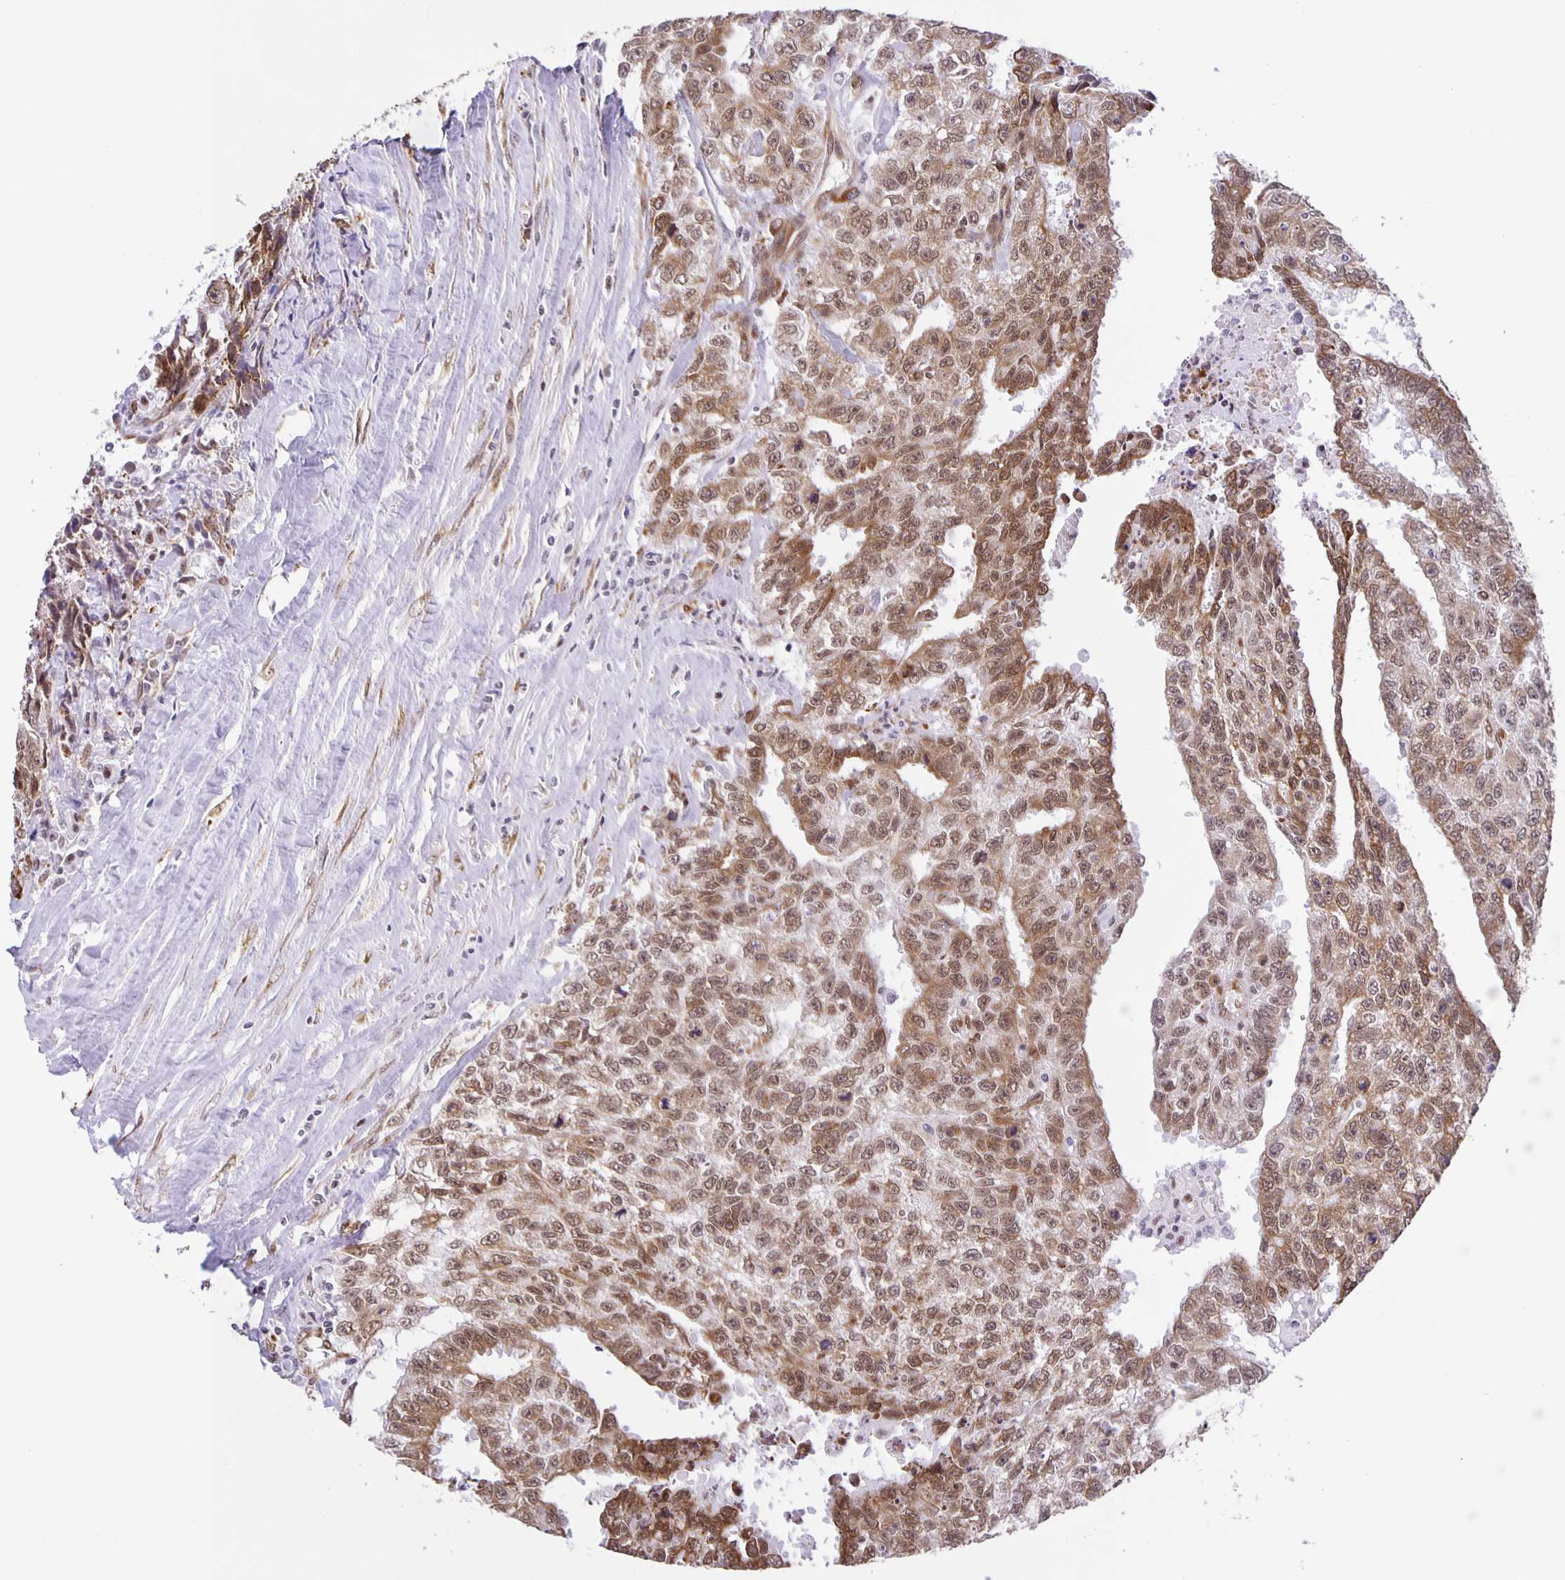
{"staining": {"intensity": "moderate", "quantity": ">75%", "location": "nuclear"}, "tissue": "testis cancer", "cell_type": "Tumor cells", "image_type": "cancer", "snomed": [{"axis": "morphology", "description": "Carcinoma, Embryonal, NOS"}, {"axis": "morphology", "description": "Teratoma, malignant, NOS"}, {"axis": "topography", "description": "Testis"}], "caption": "This photomicrograph displays immunohistochemistry staining of human testis cancer (embryonal carcinoma), with medium moderate nuclear expression in about >75% of tumor cells.", "gene": "ZRANB2", "patient": {"sex": "male", "age": 24}}